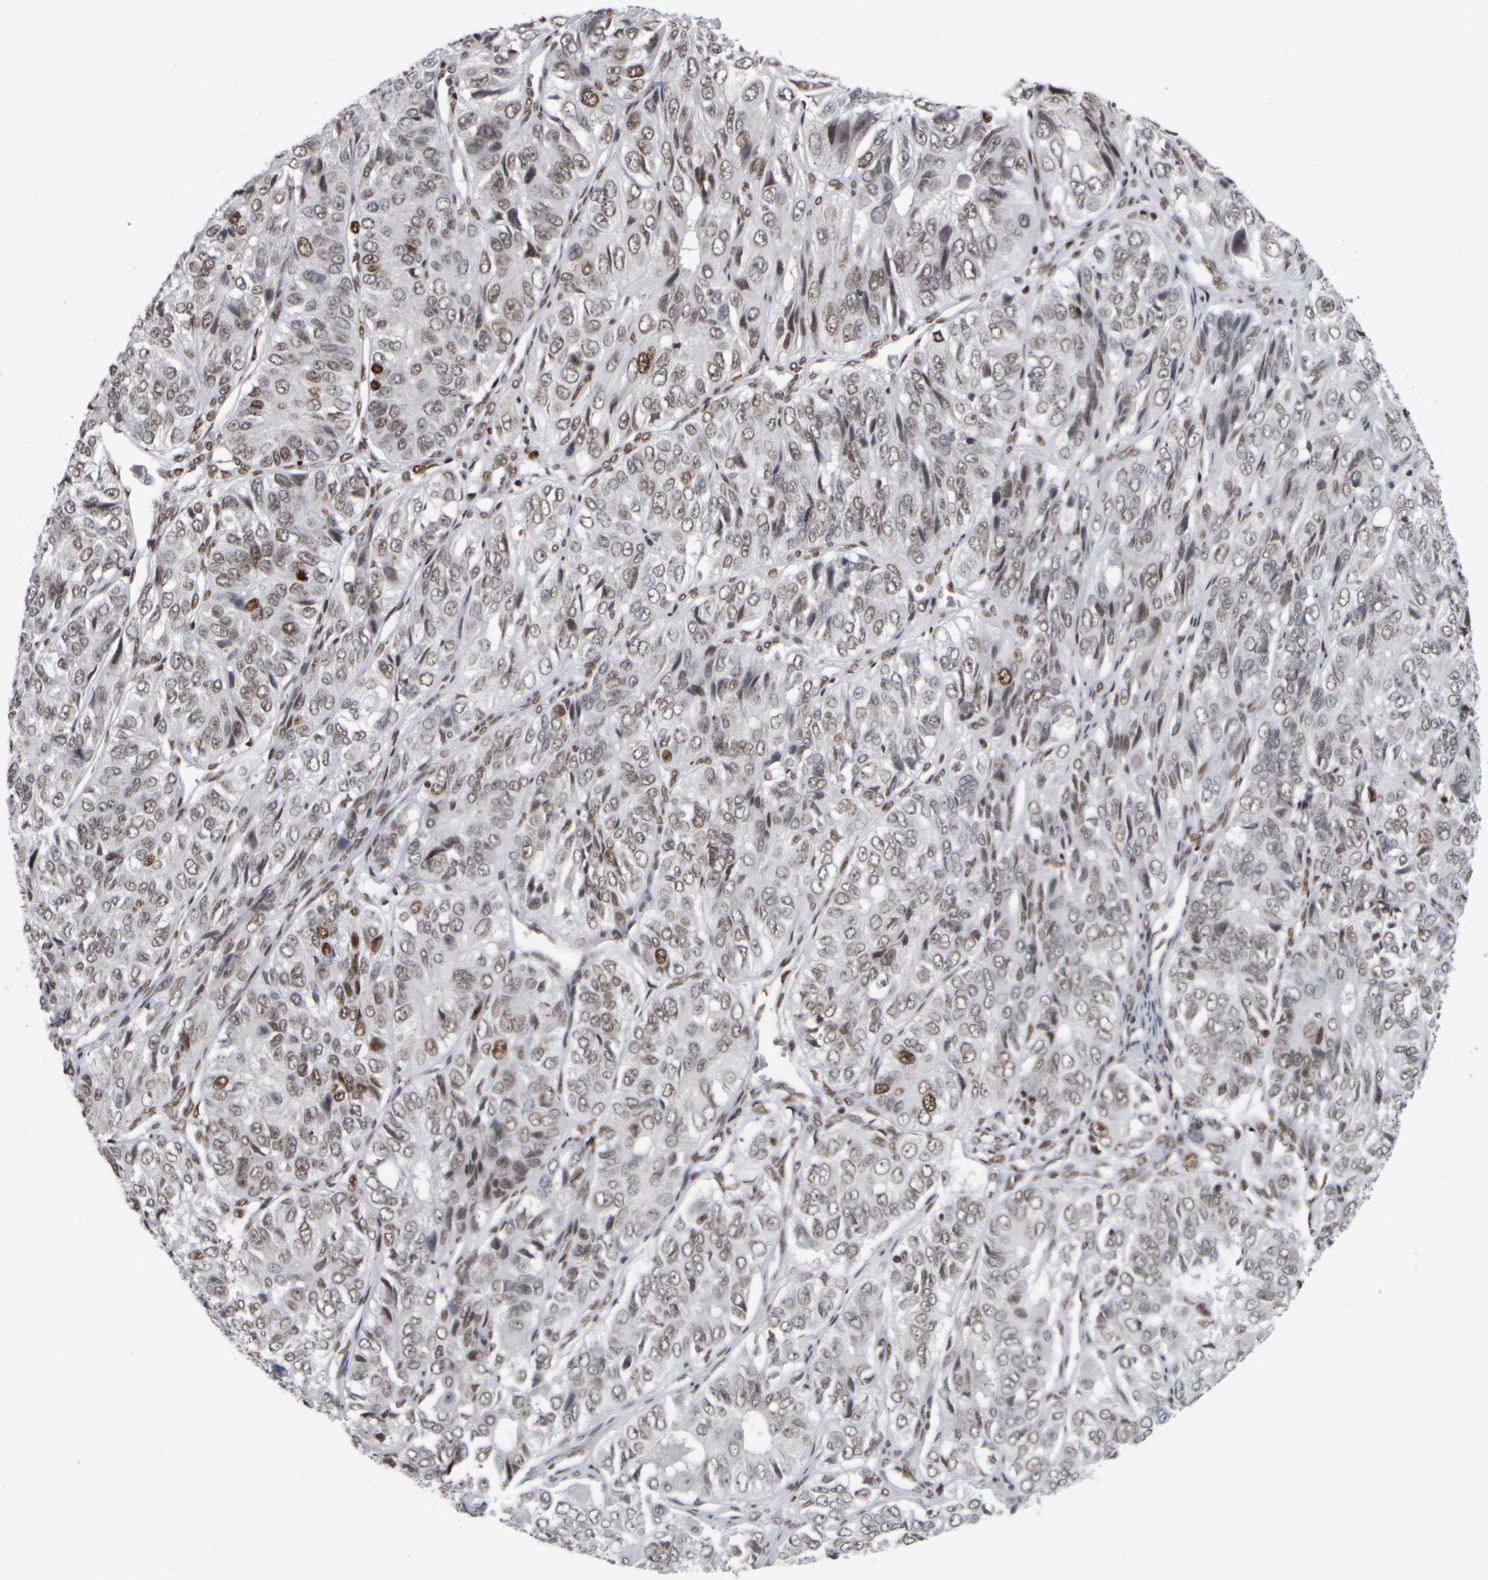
{"staining": {"intensity": "weak", "quantity": ">75%", "location": "nuclear"}, "tissue": "ovarian cancer", "cell_type": "Tumor cells", "image_type": "cancer", "snomed": [{"axis": "morphology", "description": "Carcinoma, endometroid"}, {"axis": "topography", "description": "Ovary"}], "caption": "Immunohistochemistry (IHC) (DAB (3,3'-diaminobenzidine)) staining of ovarian endometroid carcinoma reveals weak nuclear protein staining in approximately >75% of tumor cells.", "gene": "TOP2B", "patient": {"sex": "female", "age": 51}}